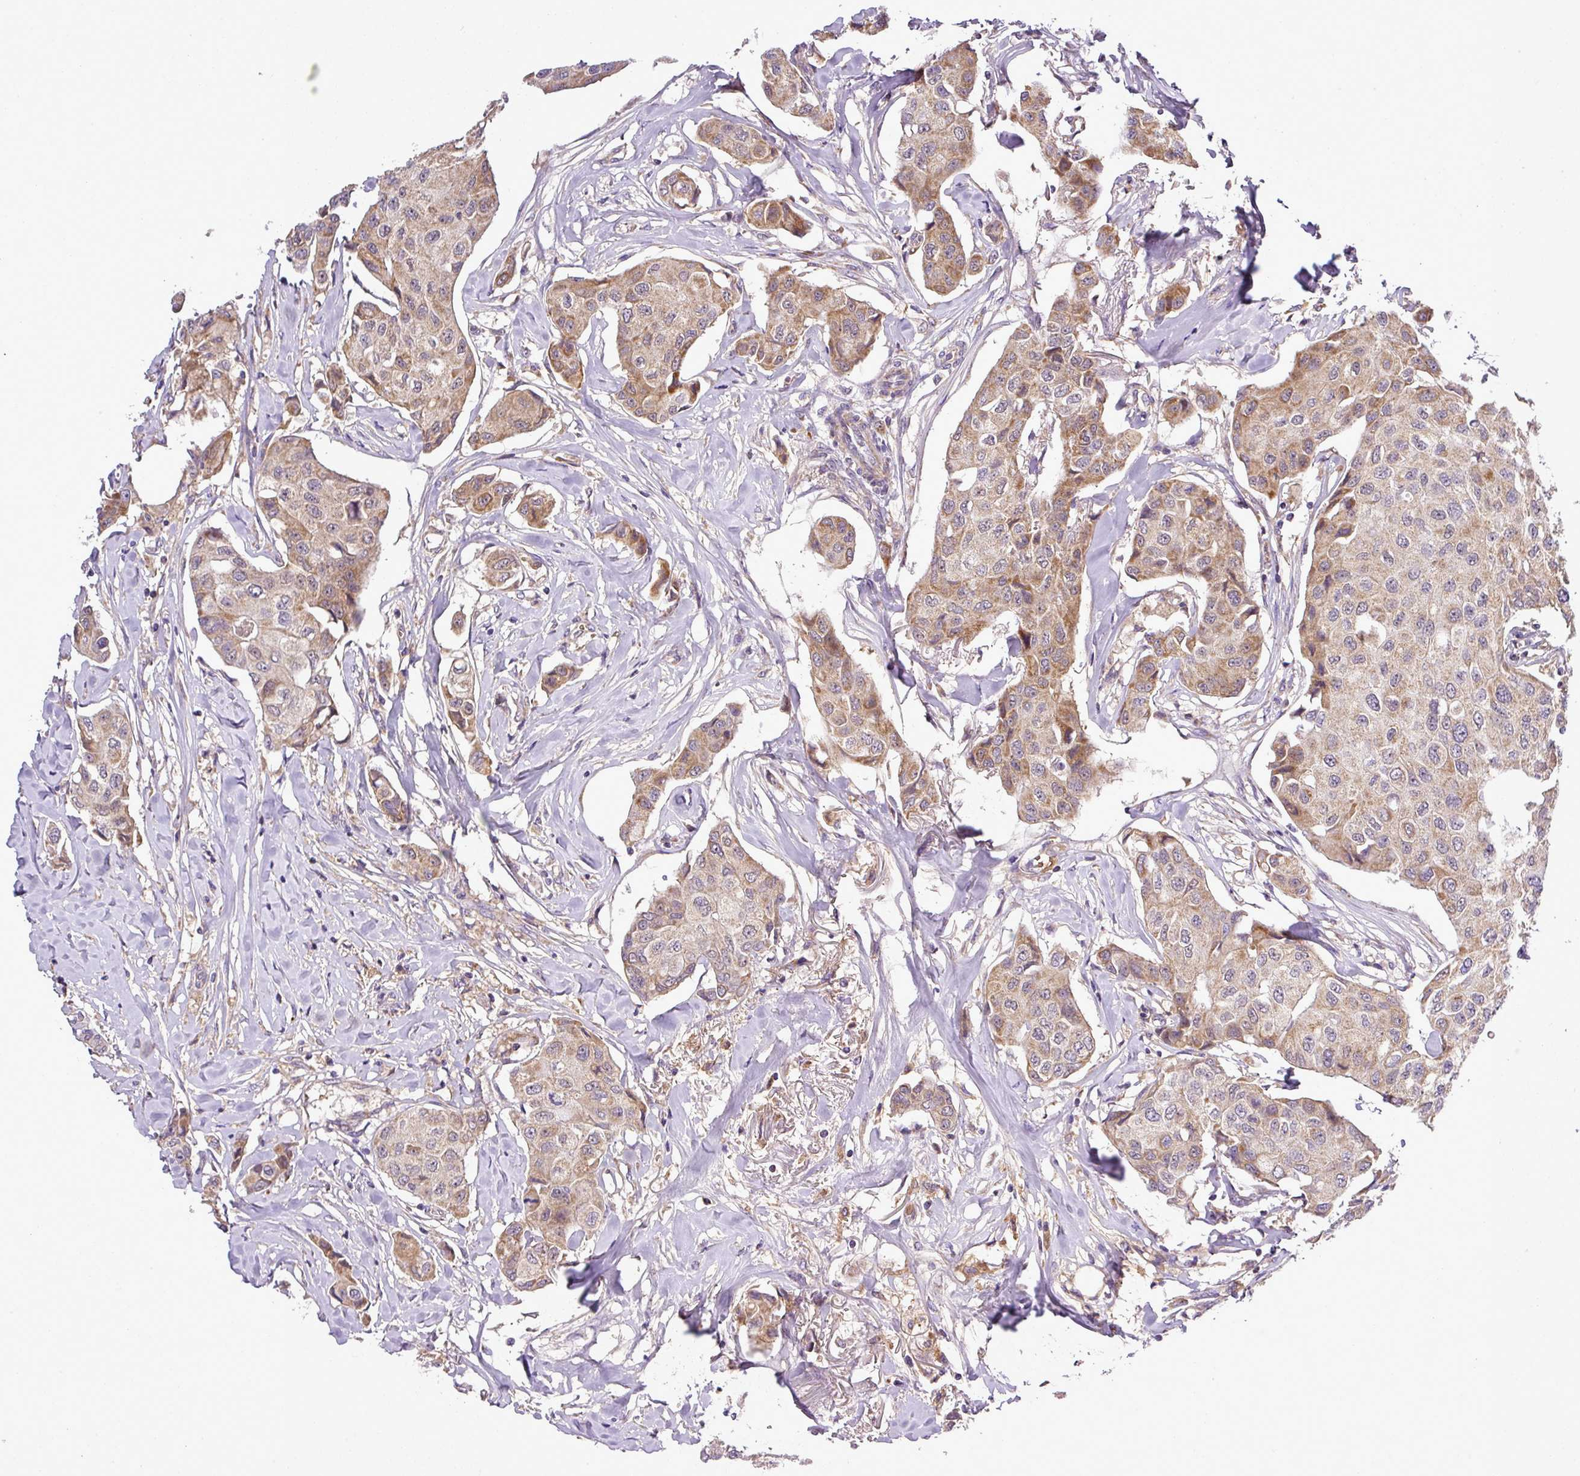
{"staining": {"intensity": "moderate", "quantity": ">75%", "location": "cytoplasmic/membranous"}, "tissue": "breast cancer", "cell_type": "Tumor cells", "image_type": "cancer", "snomed": [{"axis": "morphology", "description": "Duct carcinoma"}, {"axis": "topography", "description": "Breast"}], "caption": "Breast cancer (invasive ductal carcinoma) stained with a brown dye shows moderate cytoplasmic/membranous positive positivity in approximately >75% of tumor cells.", "gene": "ZNF513", "patient": {"sex": "female", "age": 80}}